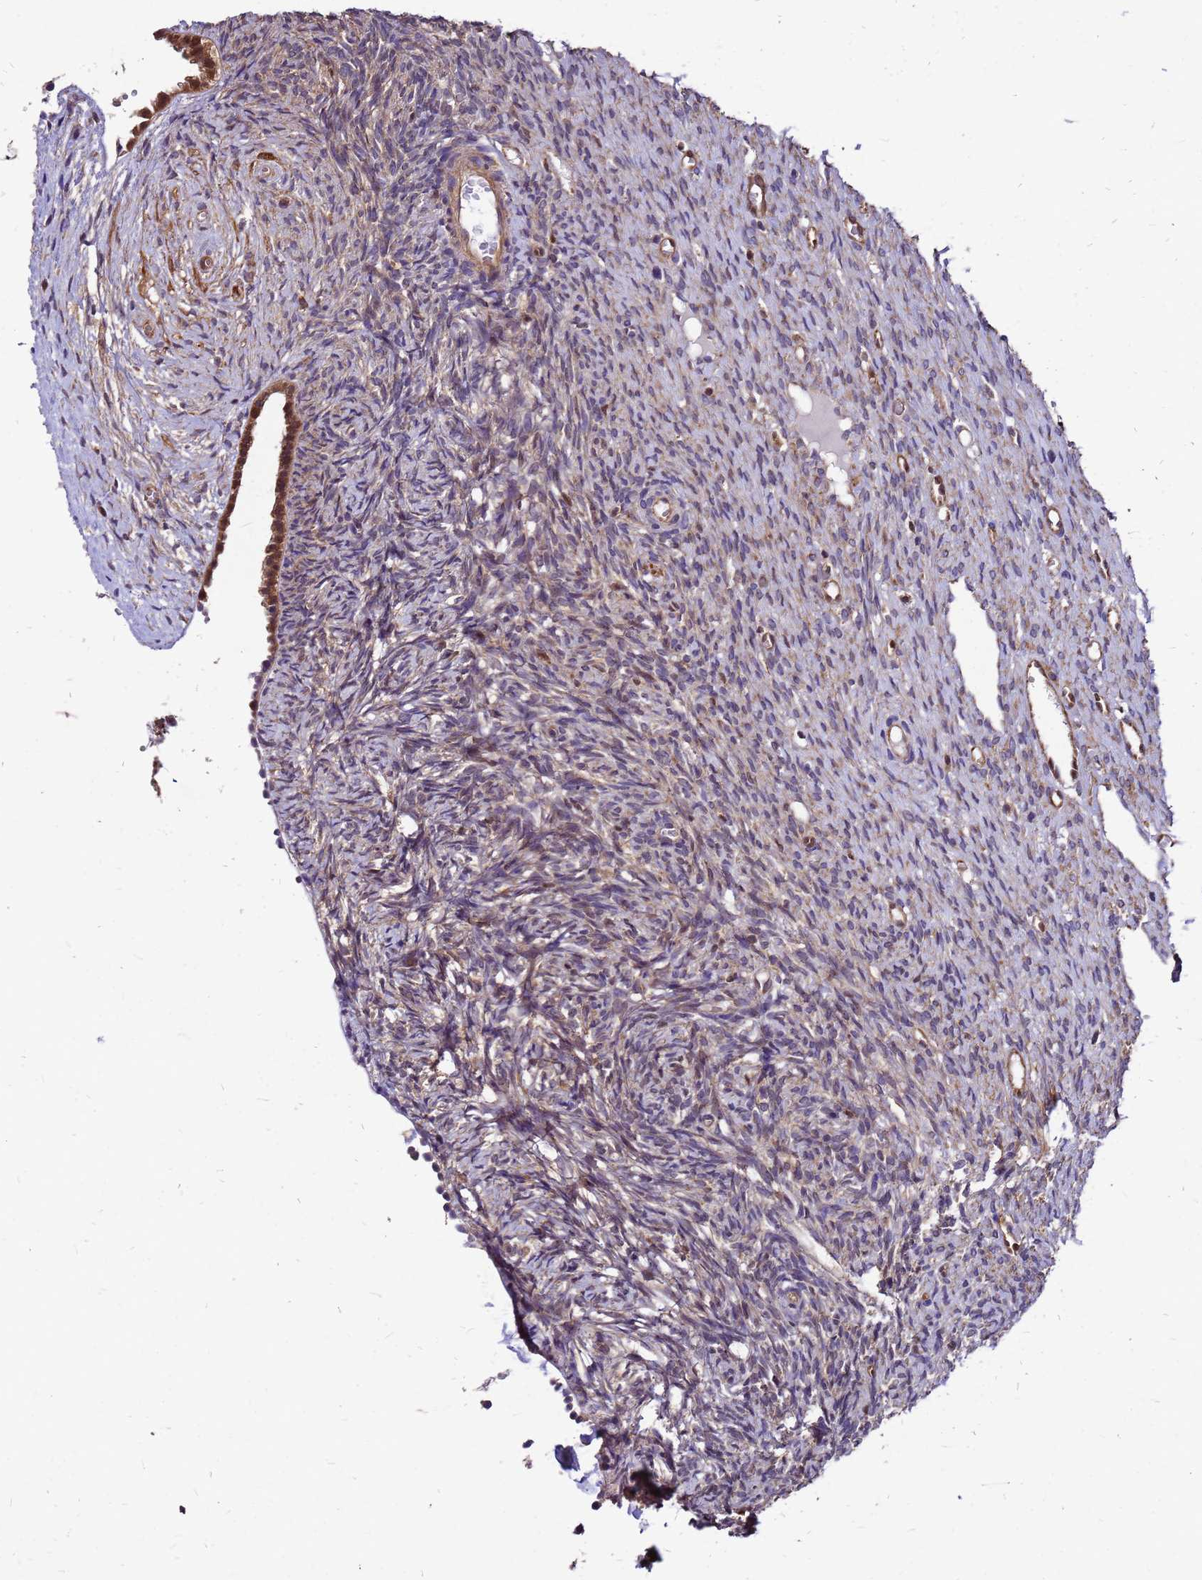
{"staining": {"intensity": "weak", "quantity": "<25%", "location": "cytoplasmic/membranous"}, "tissue": "ovary", "cell_type": "Ovarian stroma cells", "image_type": "normal", "snomed": [{"axis": "morphology", "description": "Normal tissue, NOS"}, {"axis": "topography", "description": "Ovary"}], "caption": "Histopathology image shows no protein positivity in ovarian stroma cells of benign ovary.", "gene": "DUSP23", "patient": {"sex": "female", "age": 51}}